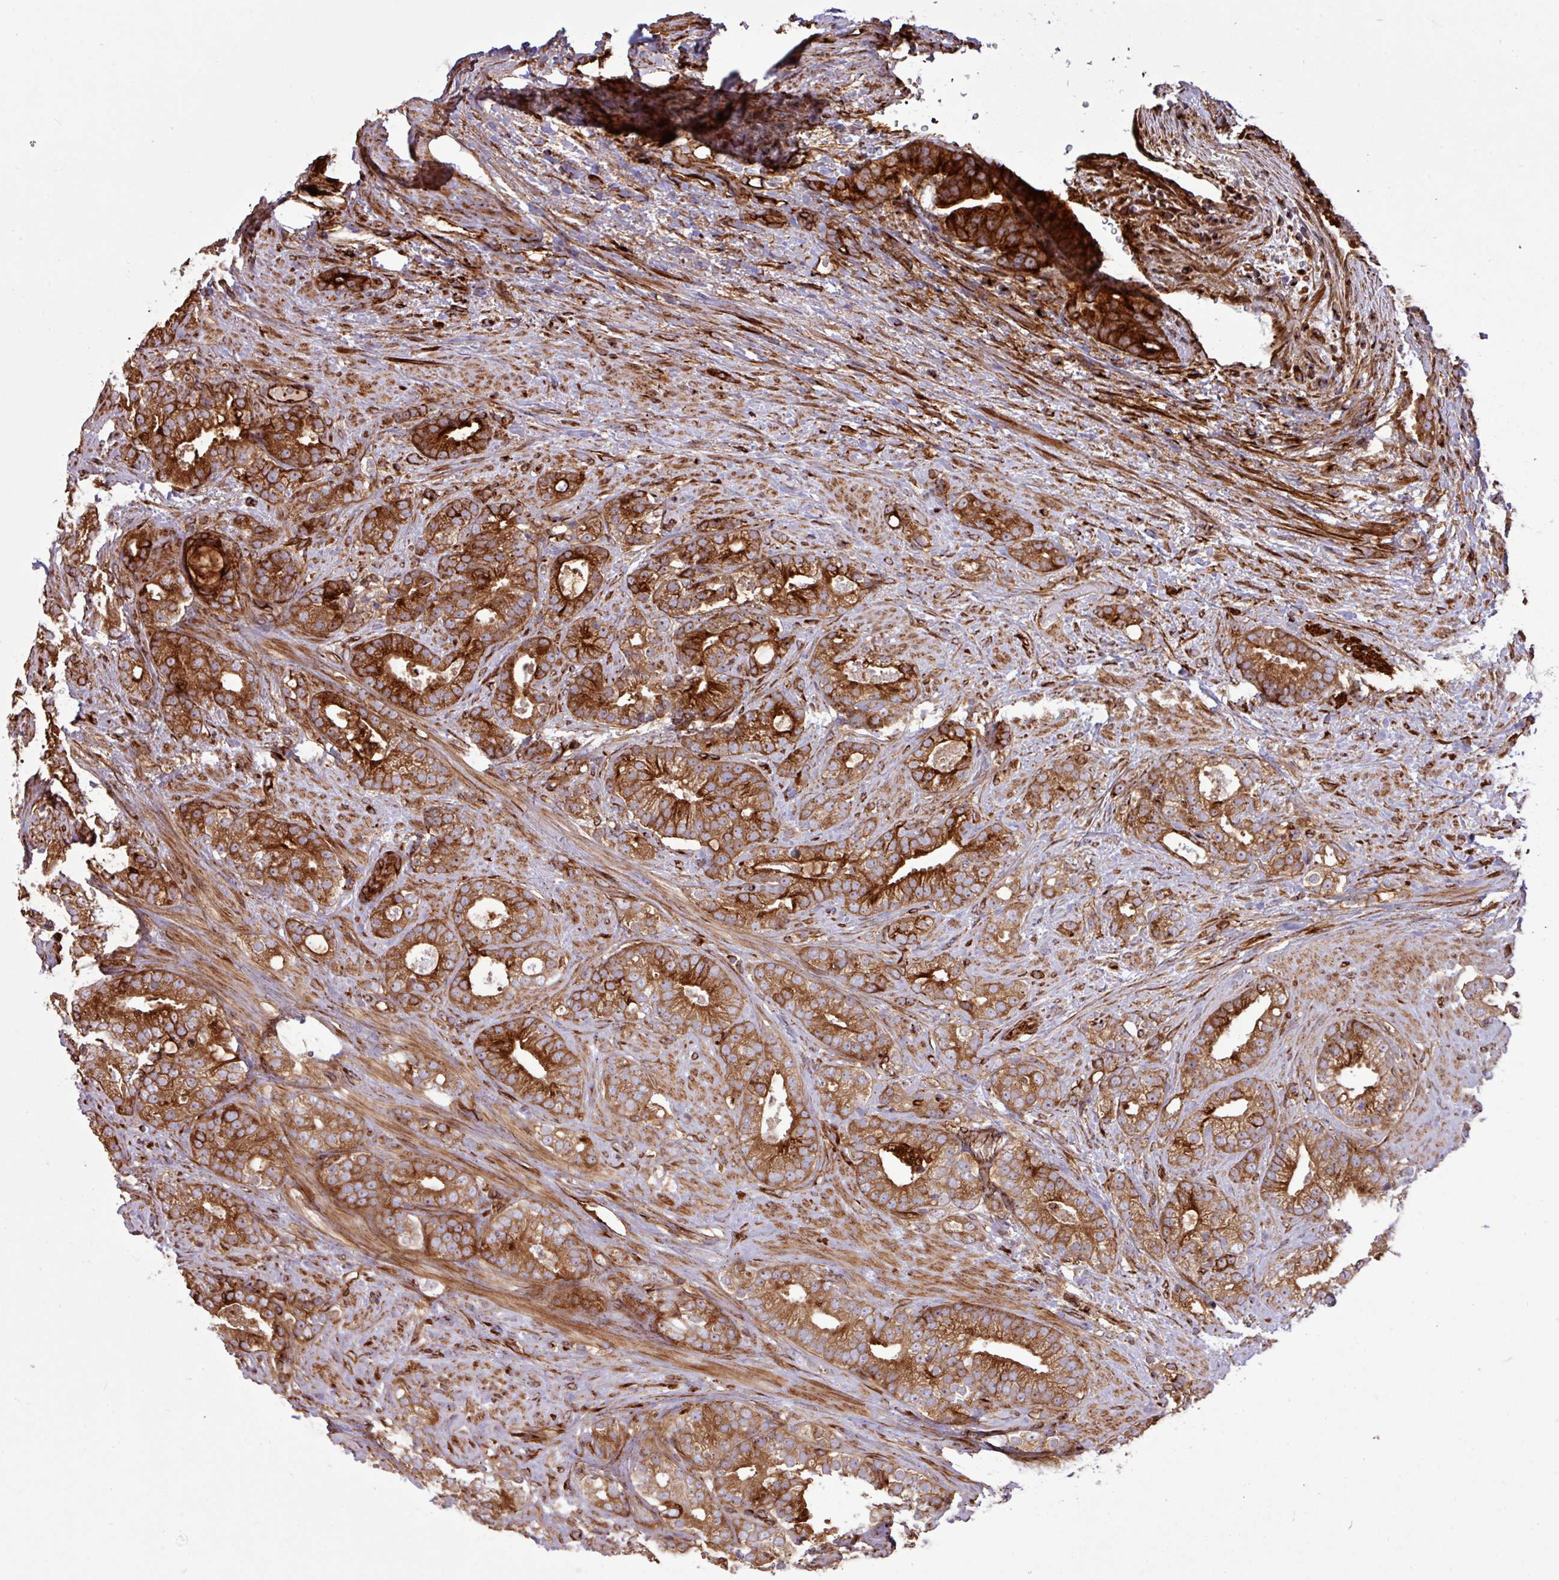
{"staining": {"intensity": "strong", "quantity": ">75%", "location": "cytoplasmic/membranous"}, "tissue": "prostate cancer", "cell_type": "Tumor cells", "image_type": "cancer", "snomed": [{"axis": "morphology", "description": "Adenocarcinoma, High grade"}, {"axis": "topography", "description": "Prostate and seminal vesicle, NOS"}], "caption": "IHC of prostate adenocarcinoma (high-grade) displays high levels of strong cytoplasmic/membranous staining in approximately >75% of tumor cells.", "gene": "ZNF300", "patient": {"sex": "male", "age": 67}}